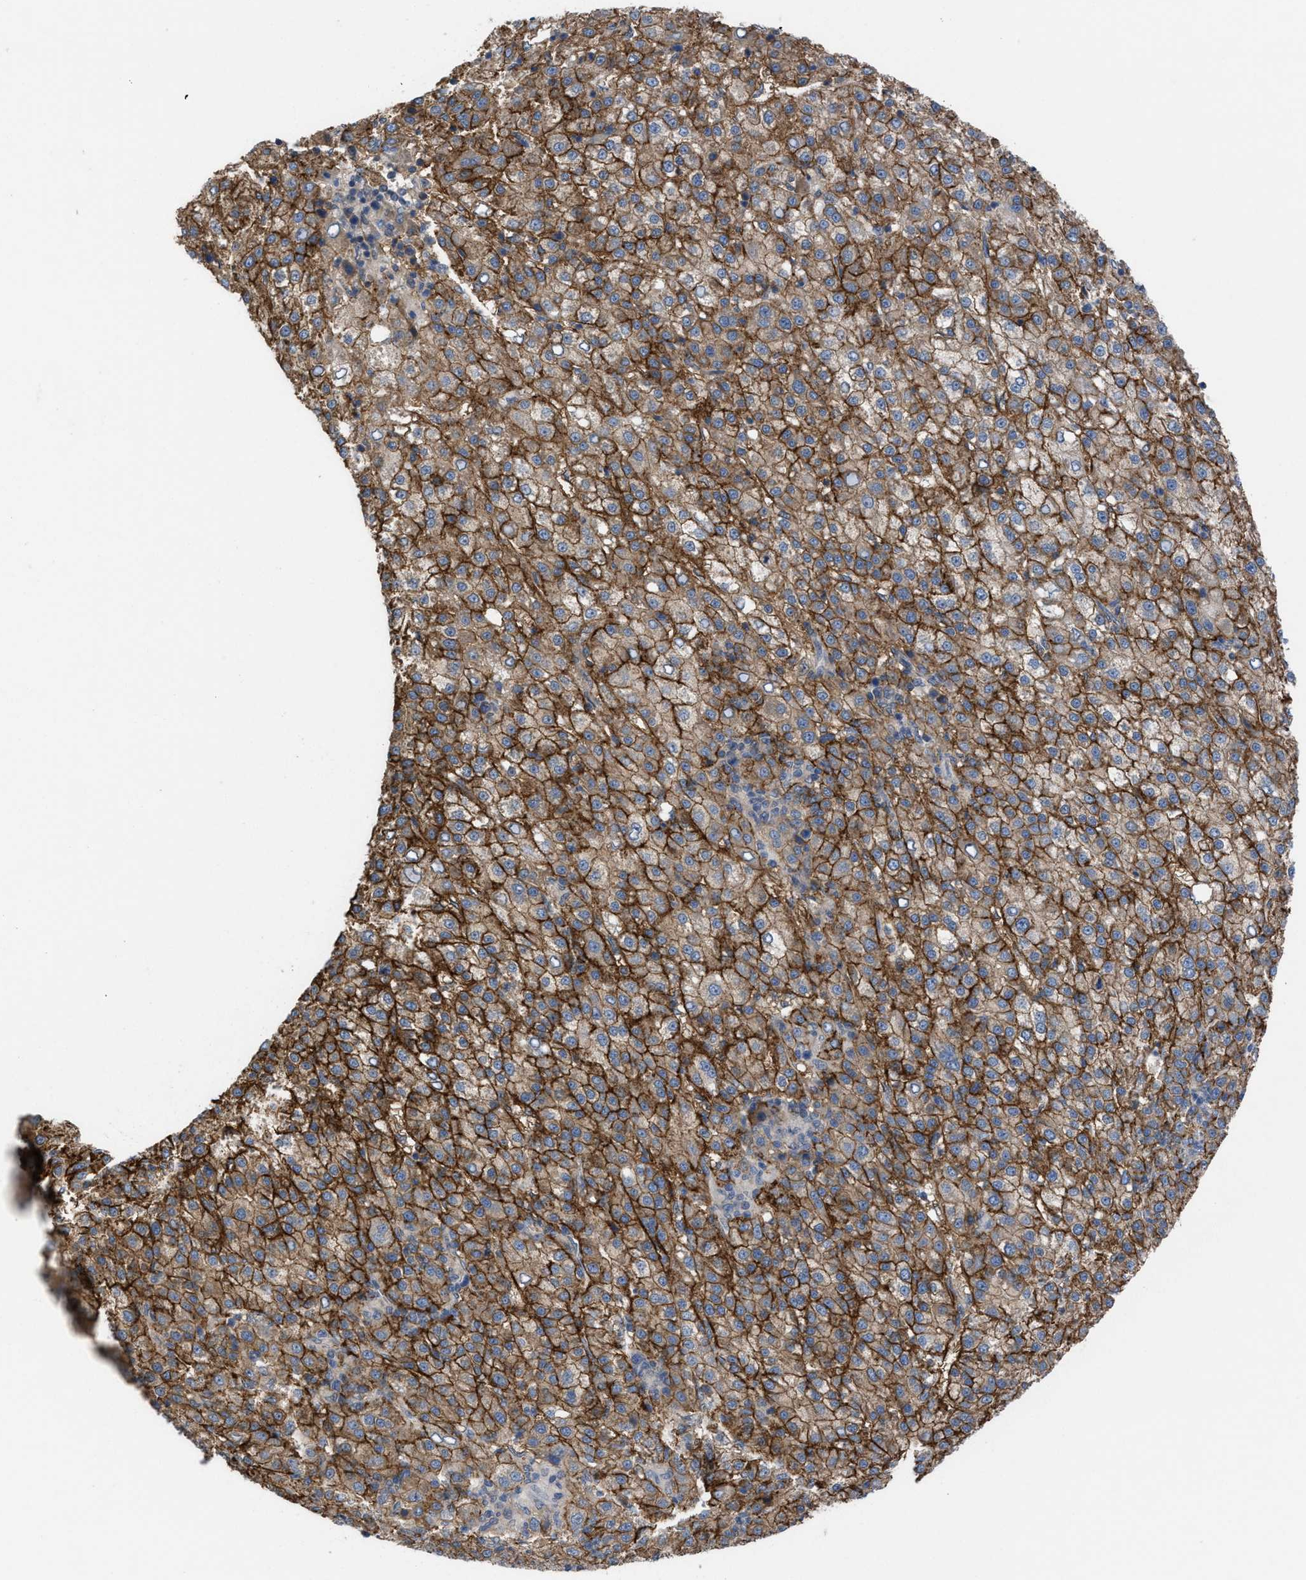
{"staining": {"intensity": "moderate", "quantity": ">75%", "location": "cytoplasmic/membranous"}, "tissue": "liver cancer", "cell_type": "Tumor cells", "image_type": "cancer", "snomed": [{"axis": "morphology", "description": "Carcinoma, Hepatocellular, NOS"}, {"axis": "topography", "description": "Liver"}], "caption": "Liver cancer (hepatocellular carcinoma) was stained to show a protein in brown. There is medium levels of moderate cytoplasmic/membranous staining in about >75% of tumor cells.", "gene": "TP53BP2", "patient": {"sex": "female", "age": 58}}